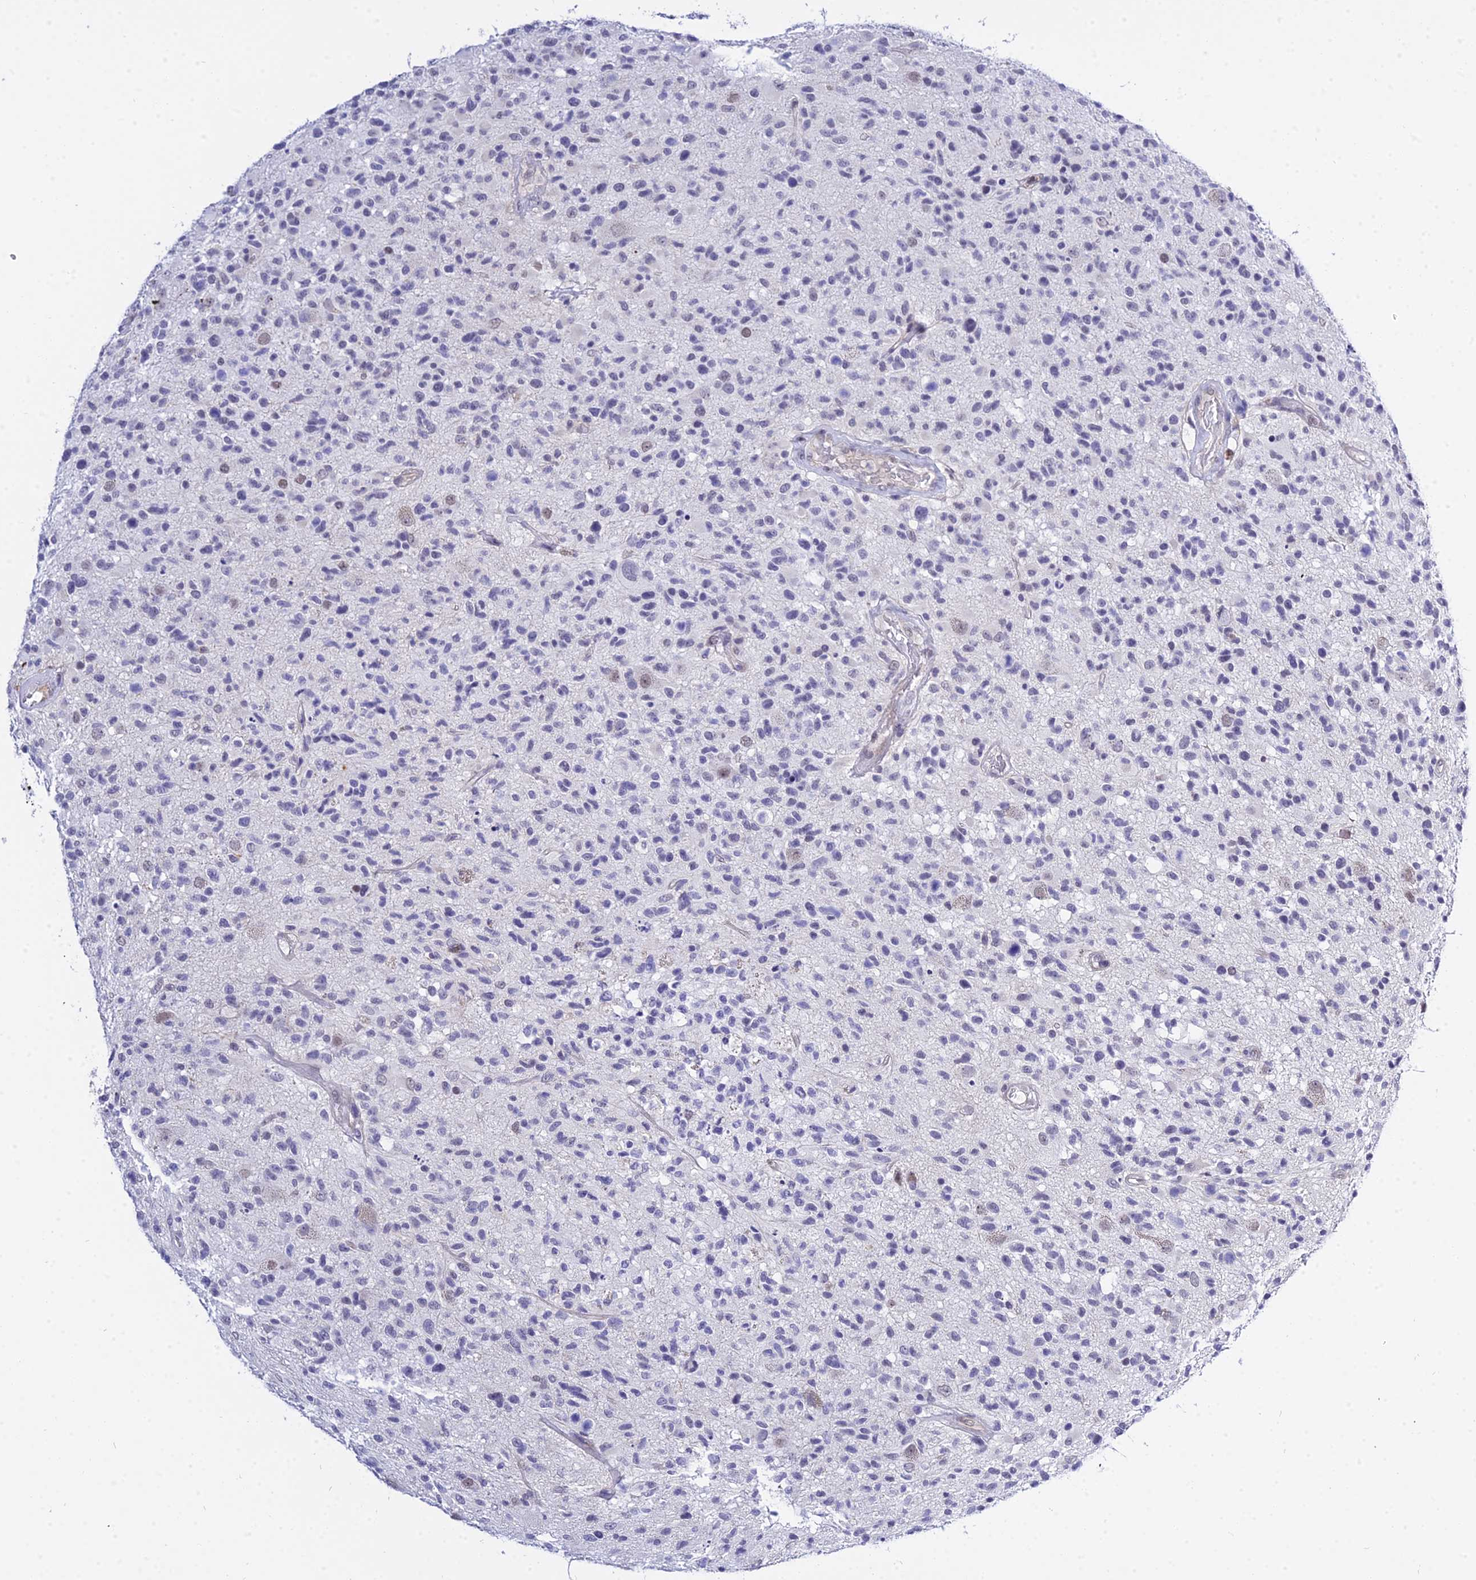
{"staining": {"intensity": "negative", "quantity": "none", "location": "none"}, "tissue": "glioma", "cell_type": "Tumor cells", "image_type": "cancer", "snomed": [{"axis": "morphology", "description": "Glioma, malignant, High grade"}, {"axis": "morphology", "description": "Glioblastoma, NOS"}, {"axis": "topography", "description": "Brain"}], "caption": "This photomicrograph is of malignant high-grade glioma stained with immunohistochemistry to label a protein in brown with the nuclei are counter-stained blue. There is no staining in tumor cells.", "gene": "ZNF628", "patient": {"sex": "male", "age": 60}}